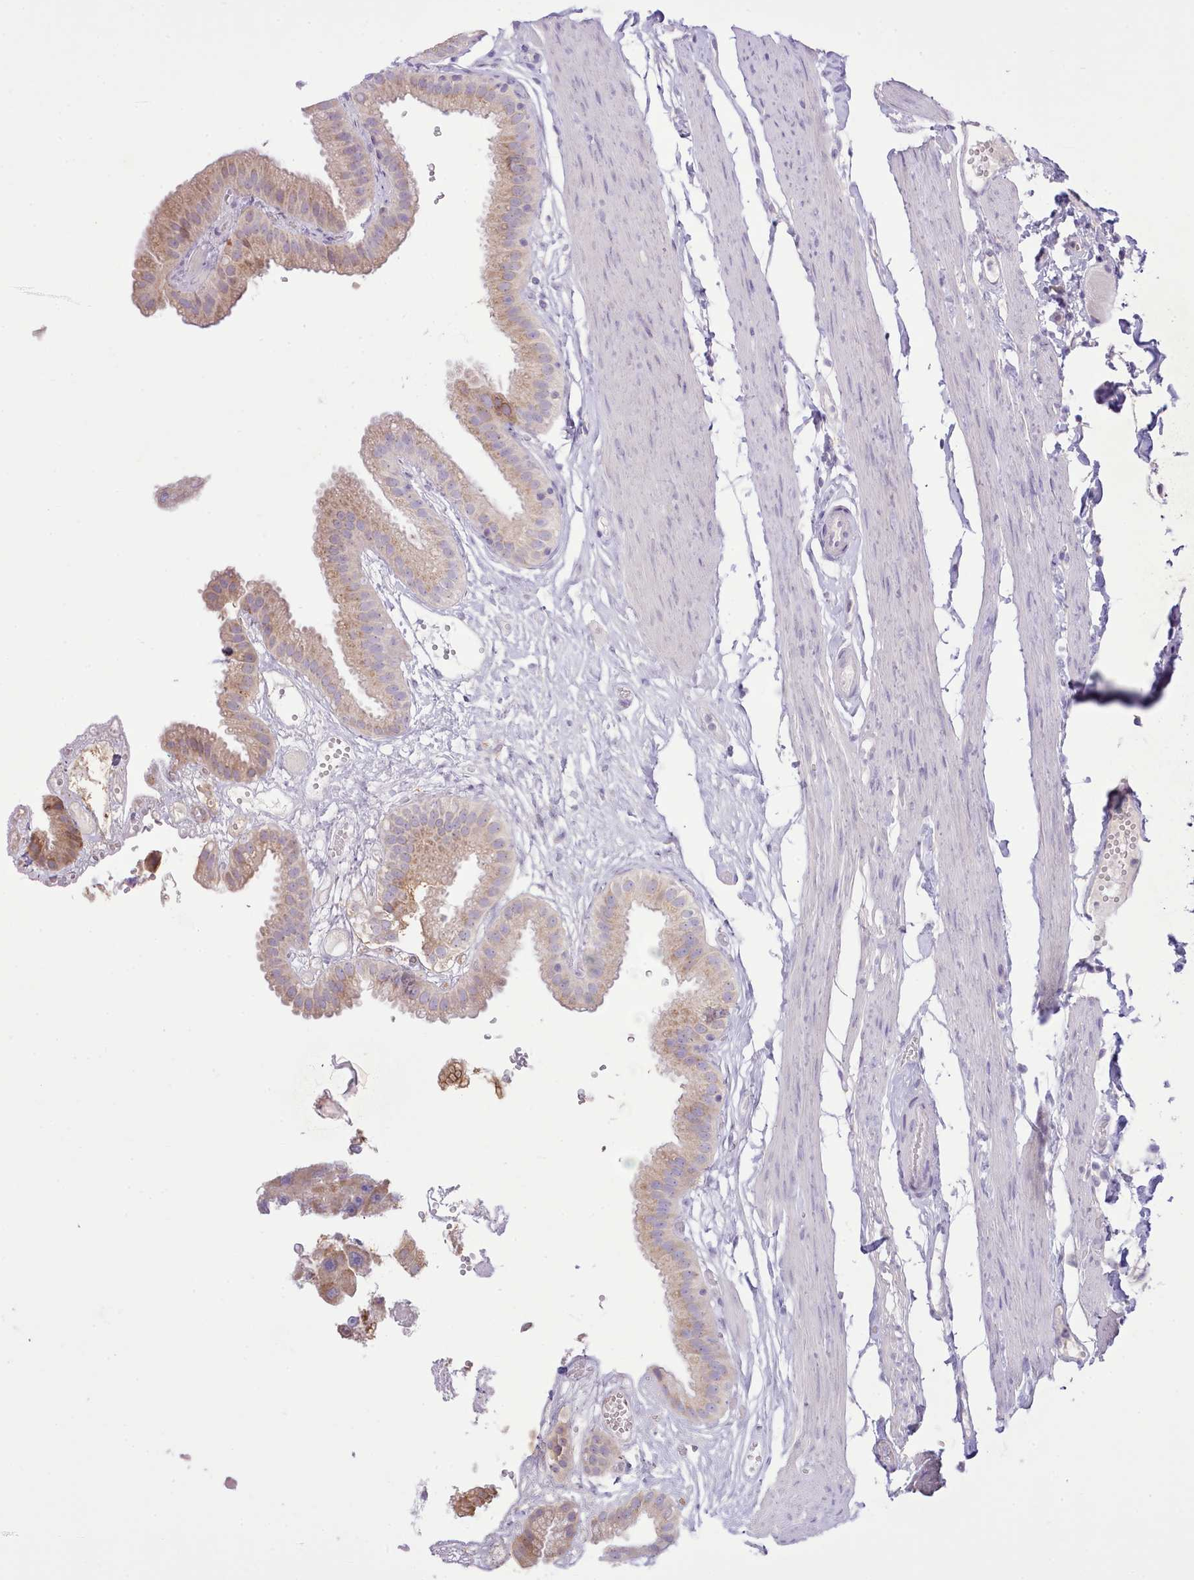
{"staining": {"intensity": "moderate", "quantity": ">75%", "location": "cytoplasmic/membranous"}, "tissue": "gallbladder", "cell_type": "Glandular cells", "image_type": "normal", "snomed": [{"axis": "morphology", "description": "Normal tissue, NOS"}, {"axis": "topography", "description": "Gallbladder"}], "caption": "Immunohistochemistry (IHC) (DAB) staining of normal gallbladder reveals moderate cytoplasmic/membranous protein staining in about >75% of glandular cells.", "gene": "CCL1", "patient": {"sex": "female", "age": 61}}